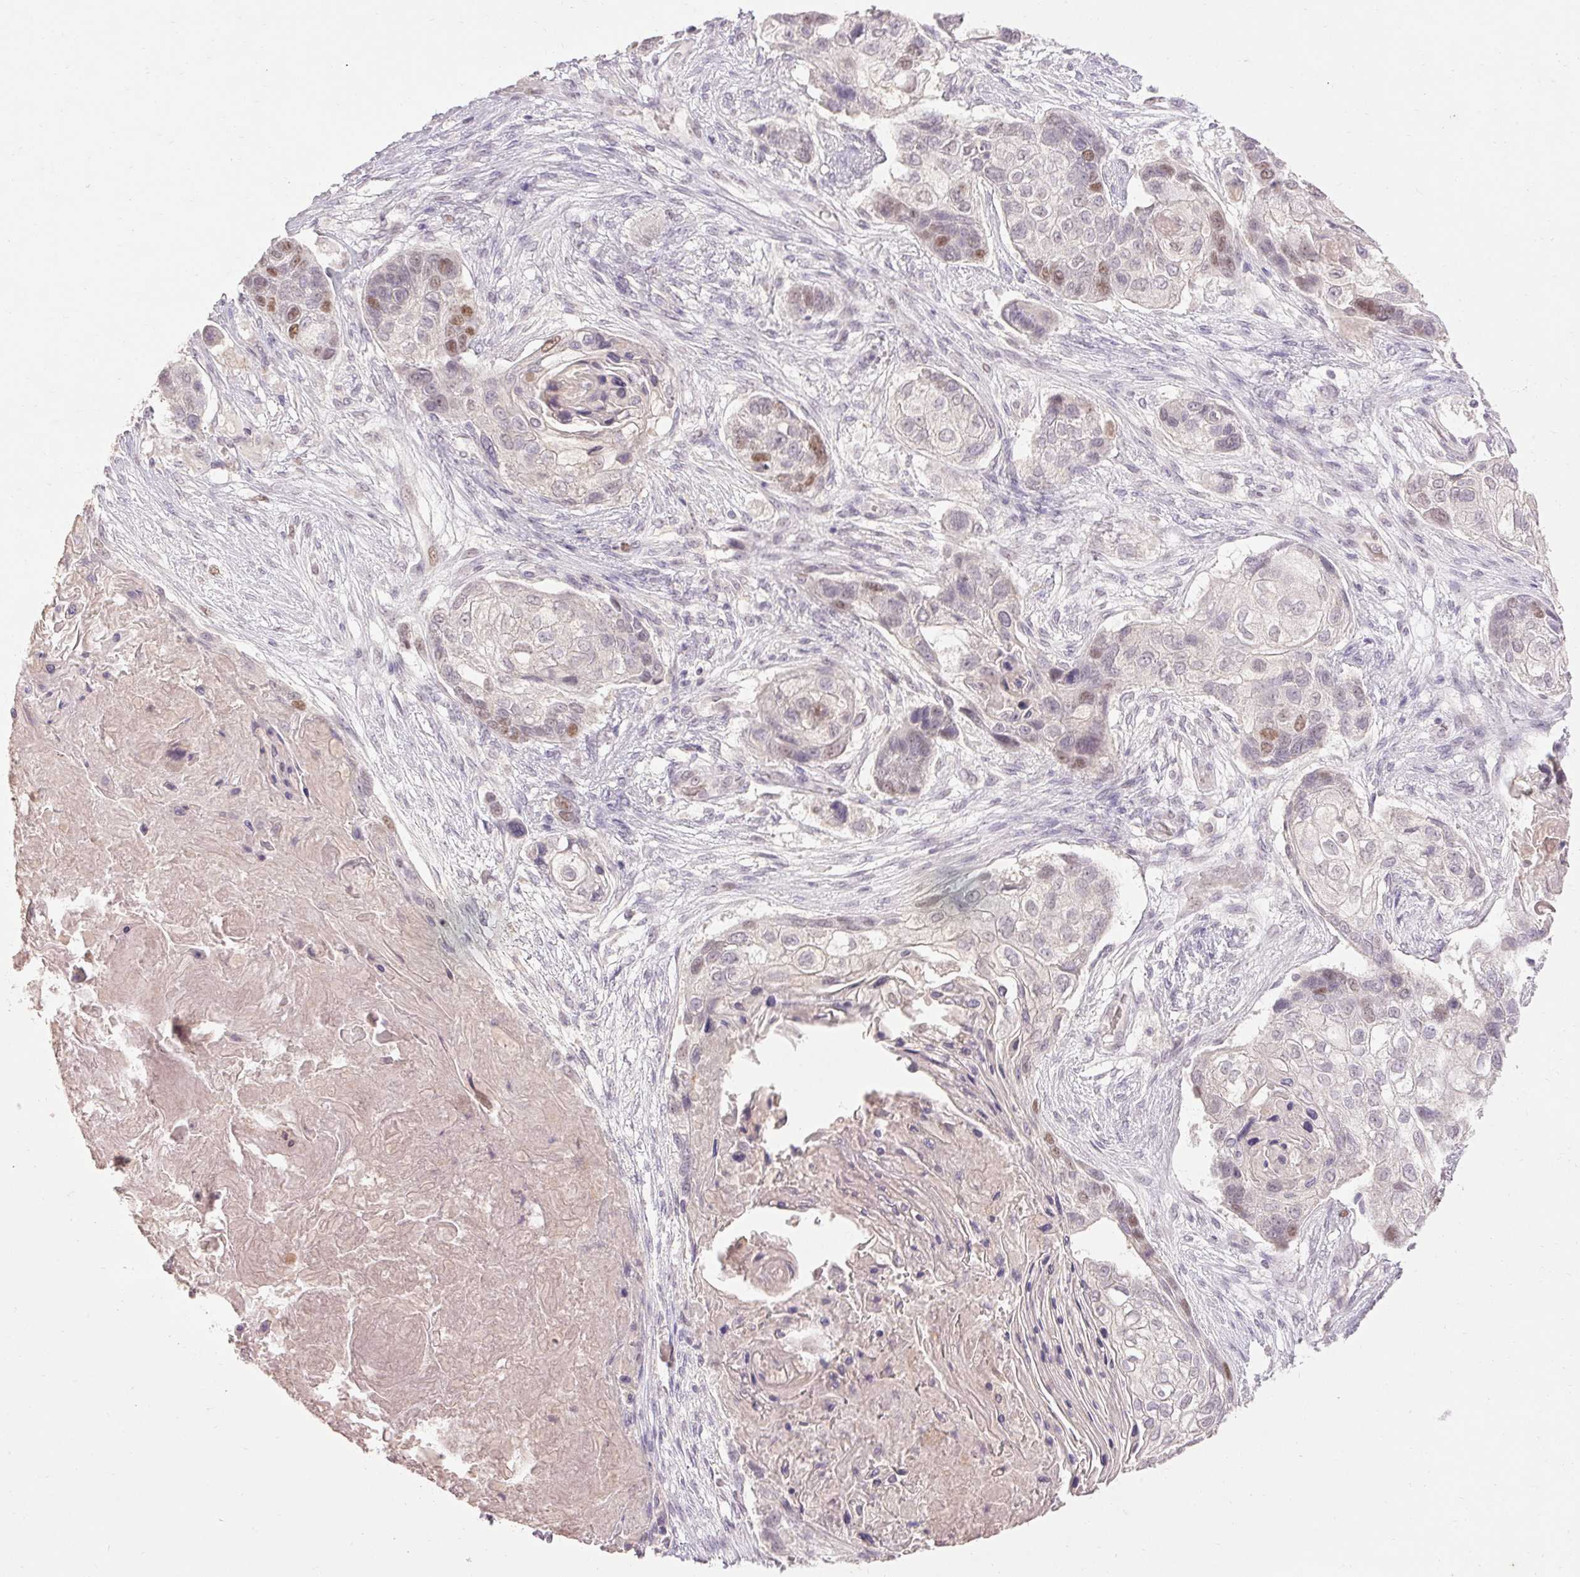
{"staining": {"intensity": "moderate", "quantity": "<25%", "location": "nuclear"}, "tissue": "lung cancer", "cell_type": "Tumor cells", "image_type": "cancer", "snomed": [{"axis": "morphology", "description": "Squamous cell carcinoma, NOS"}, {"axis": "topography", "description": "Lung"}], "caption": "Lung cancer (squamous cell carcinoma) tissue displays moderate nuclear expression in about <25% of tumor cells", "gene": "SKP2", "patient": {"sex": "male", "age": 69}}